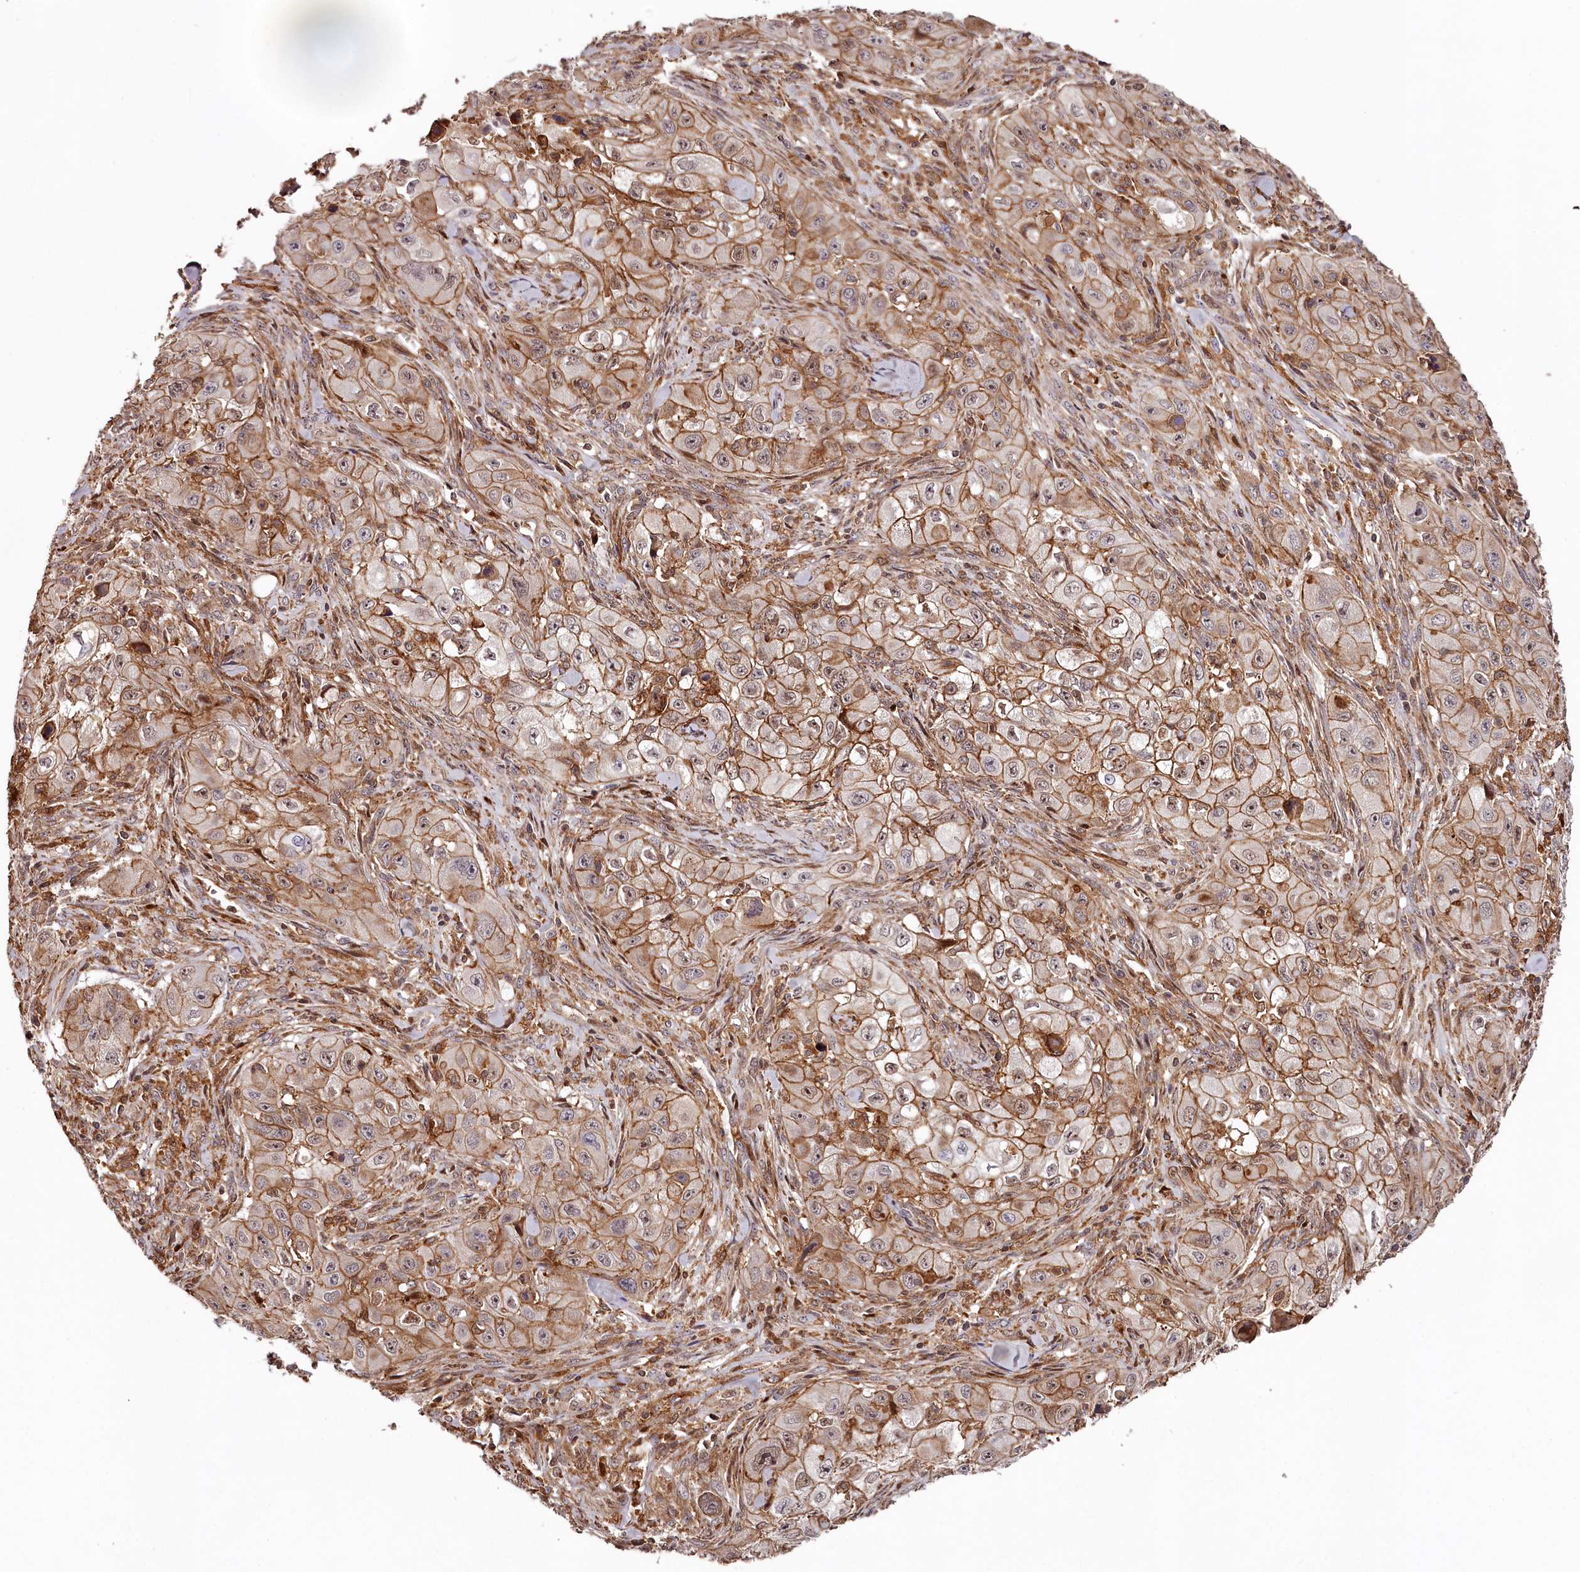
{"staining": {"intensity": "moderate", "quantity": ">75%", "location": "cytoplasmic/membranous,nuclear"}, "tissue": "skin cancer", "cell_type": "Tumor cells", "image_type": "cancer", "snomed": [{"axis": "morphology", "description": "Squamous cell carcinoma, NOS"}, {"axis": "topography", "description": "Skin"}, {"axis": "topography", "description": "Subcutis"}], "caption": "Human skin cancer stained with a protein marker shows moderate staining in tumor cells.", "gene": "KIF14", "patient": {"sex": "male", "age": 73}}